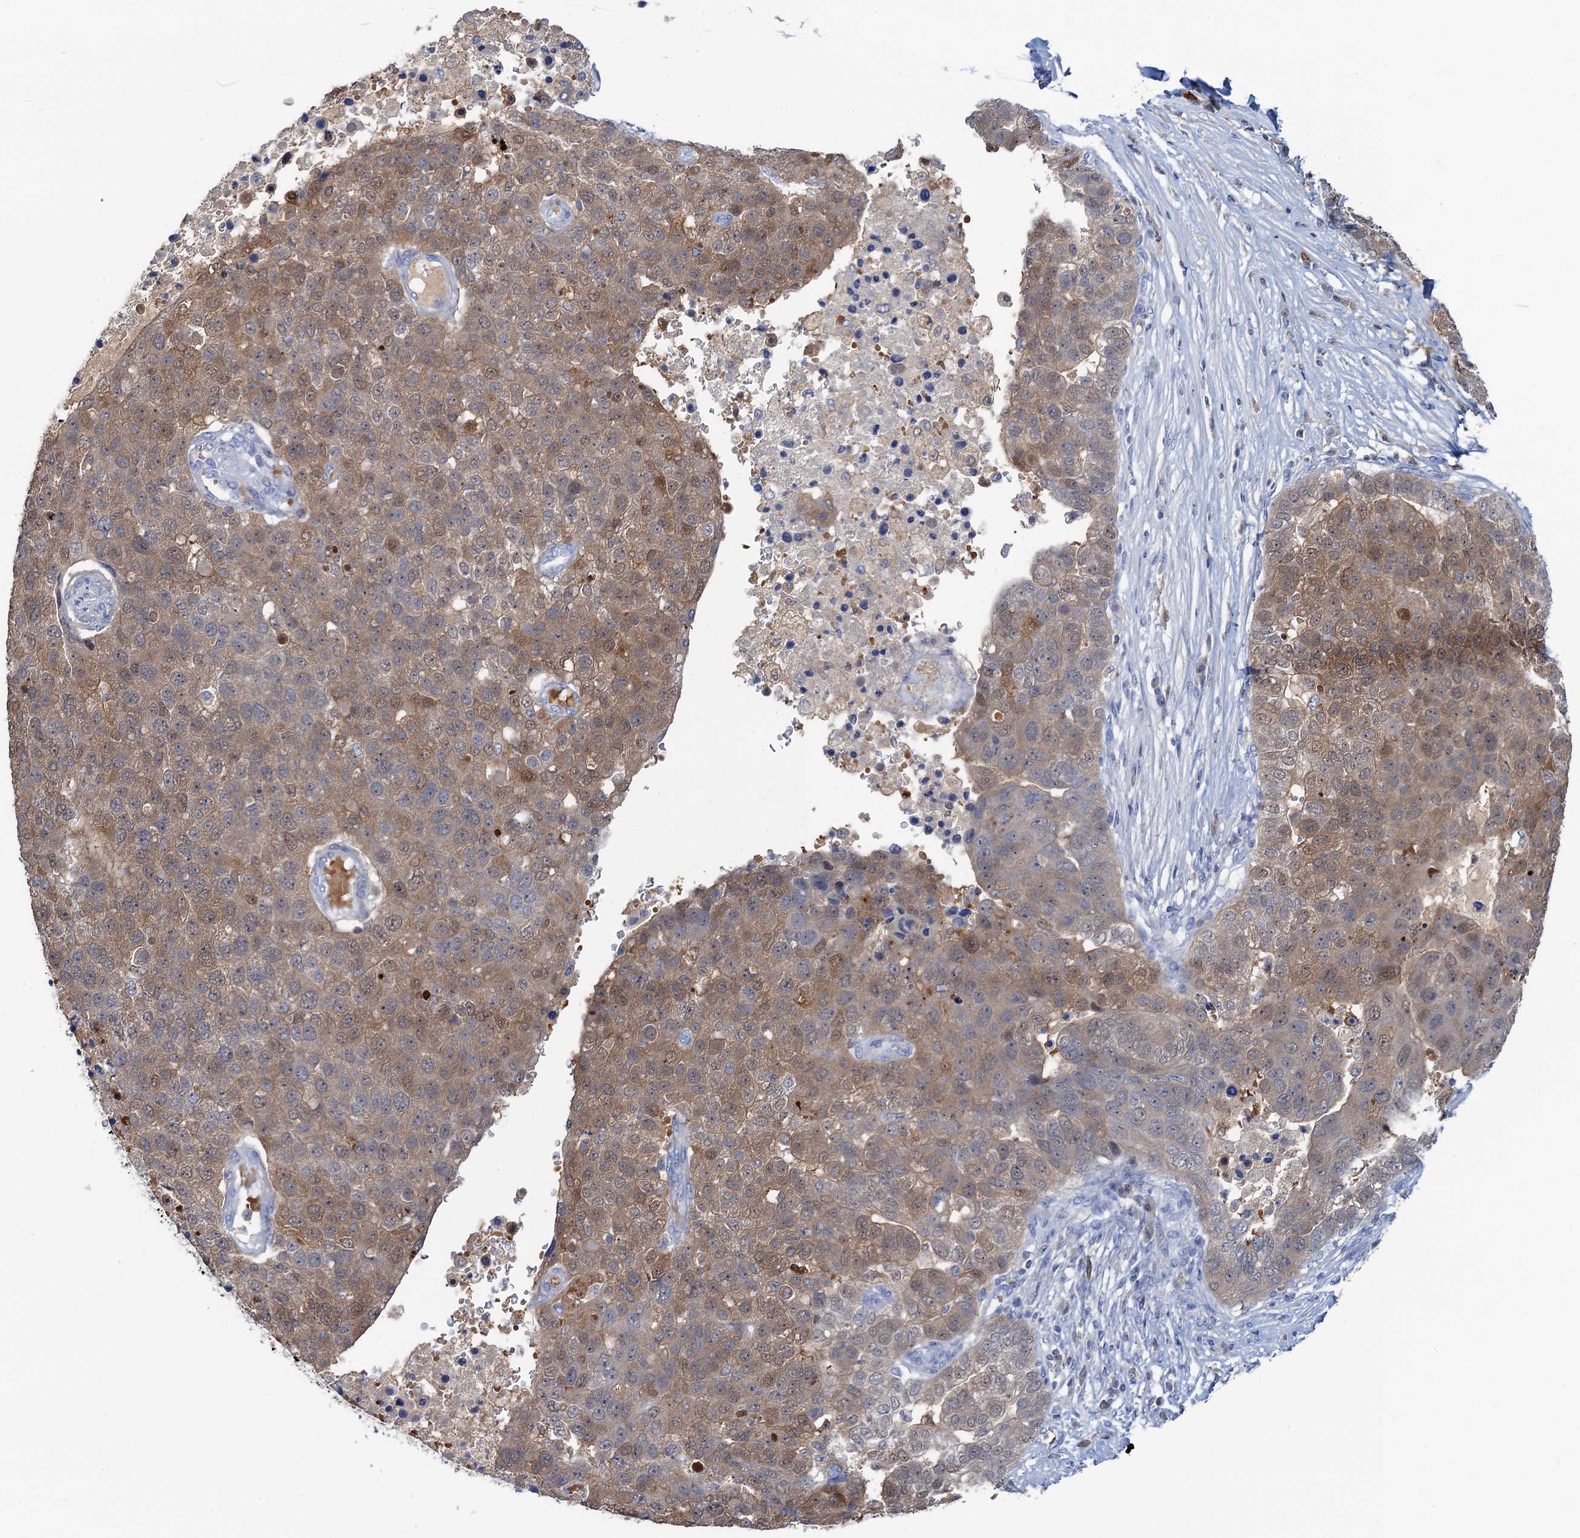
{"staining": {"intensity": "weak", "quantity": ">75%", "location": "cytoplasmic/membranous,nuclear"}, "tissue": "pancreatic cancer", "cell_type": "Tumor cells", "image_type": "cancer", "snomed": [{"axis": "morphology", "description": "Adenocarcinoma, NOS"}, {"axis": "topography", "description": "Pancreas"}], "caption": "Immunohistochemical staining of pancreatic cancer (adenocarcinoma) shows low levels of weak cytoplasmic/membranous and nuclear expression in approximately >75% of tumor cells. (DAB IHC with brightfield microscopy, high magnification).", "gene": "FAH", "patient": {"sex": "female", "age": 61}}